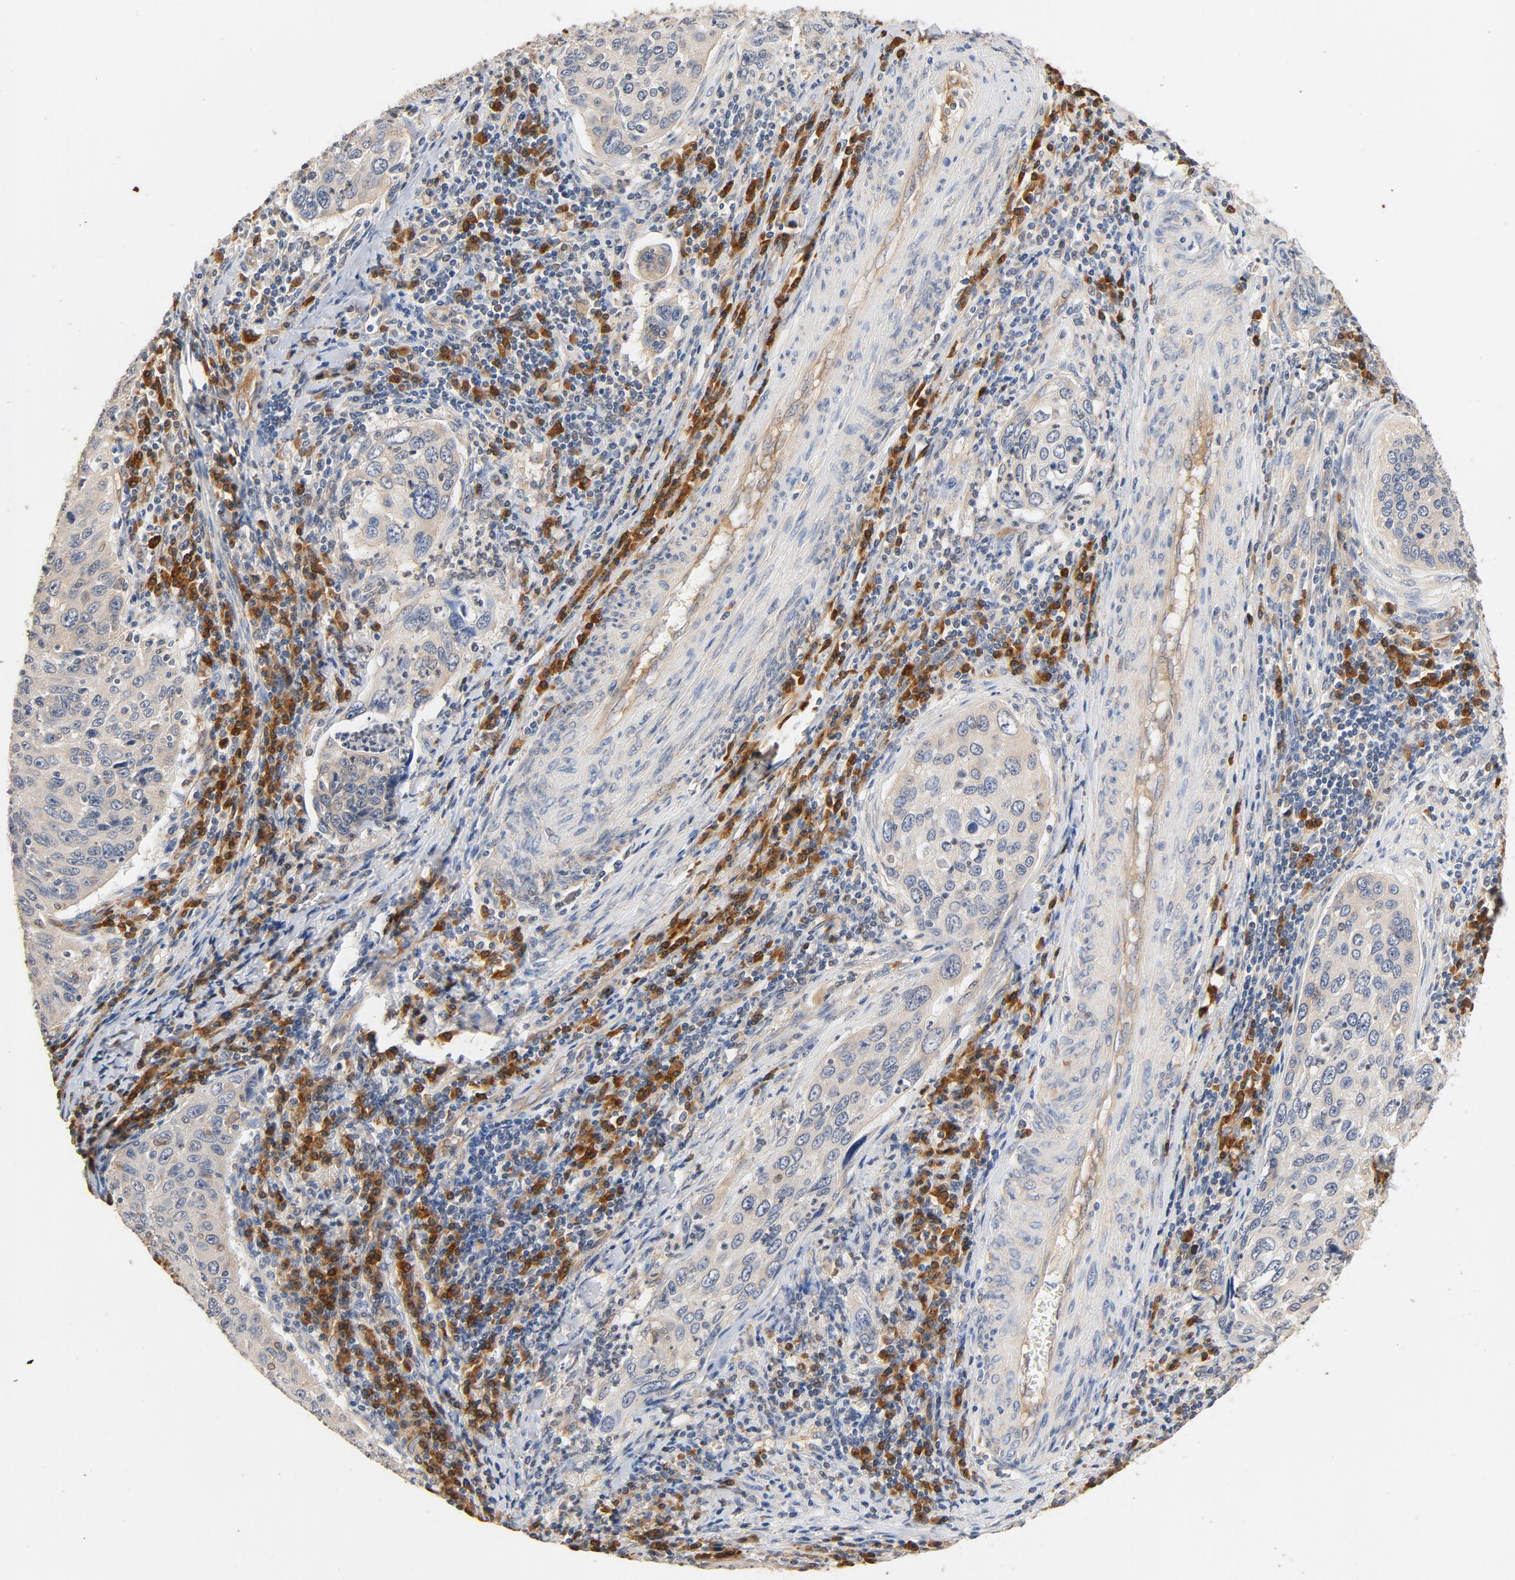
{"staining": {"intensity": "weak", "quantity": ">75%", "location": "cytoplasmic/membranous"}, "tissue": "cervical cancer", "cell_type": "Tumor cells", "image_type": "cancer", "snomed": [{"axis": "morphology", "description": "Squamous cell carcinoma, NOS"}, {"axis": "topography", "description": "Cervix"}], "caption": "Protein expression analysis of cervical cancer (squamous cell carcinoma) demonstrates weak cytoplasmic/membranous positivity in approximately >75% of tumor cells.", "gene": "UBE2J1", "patient": {"sex": "female", "age": 53}}